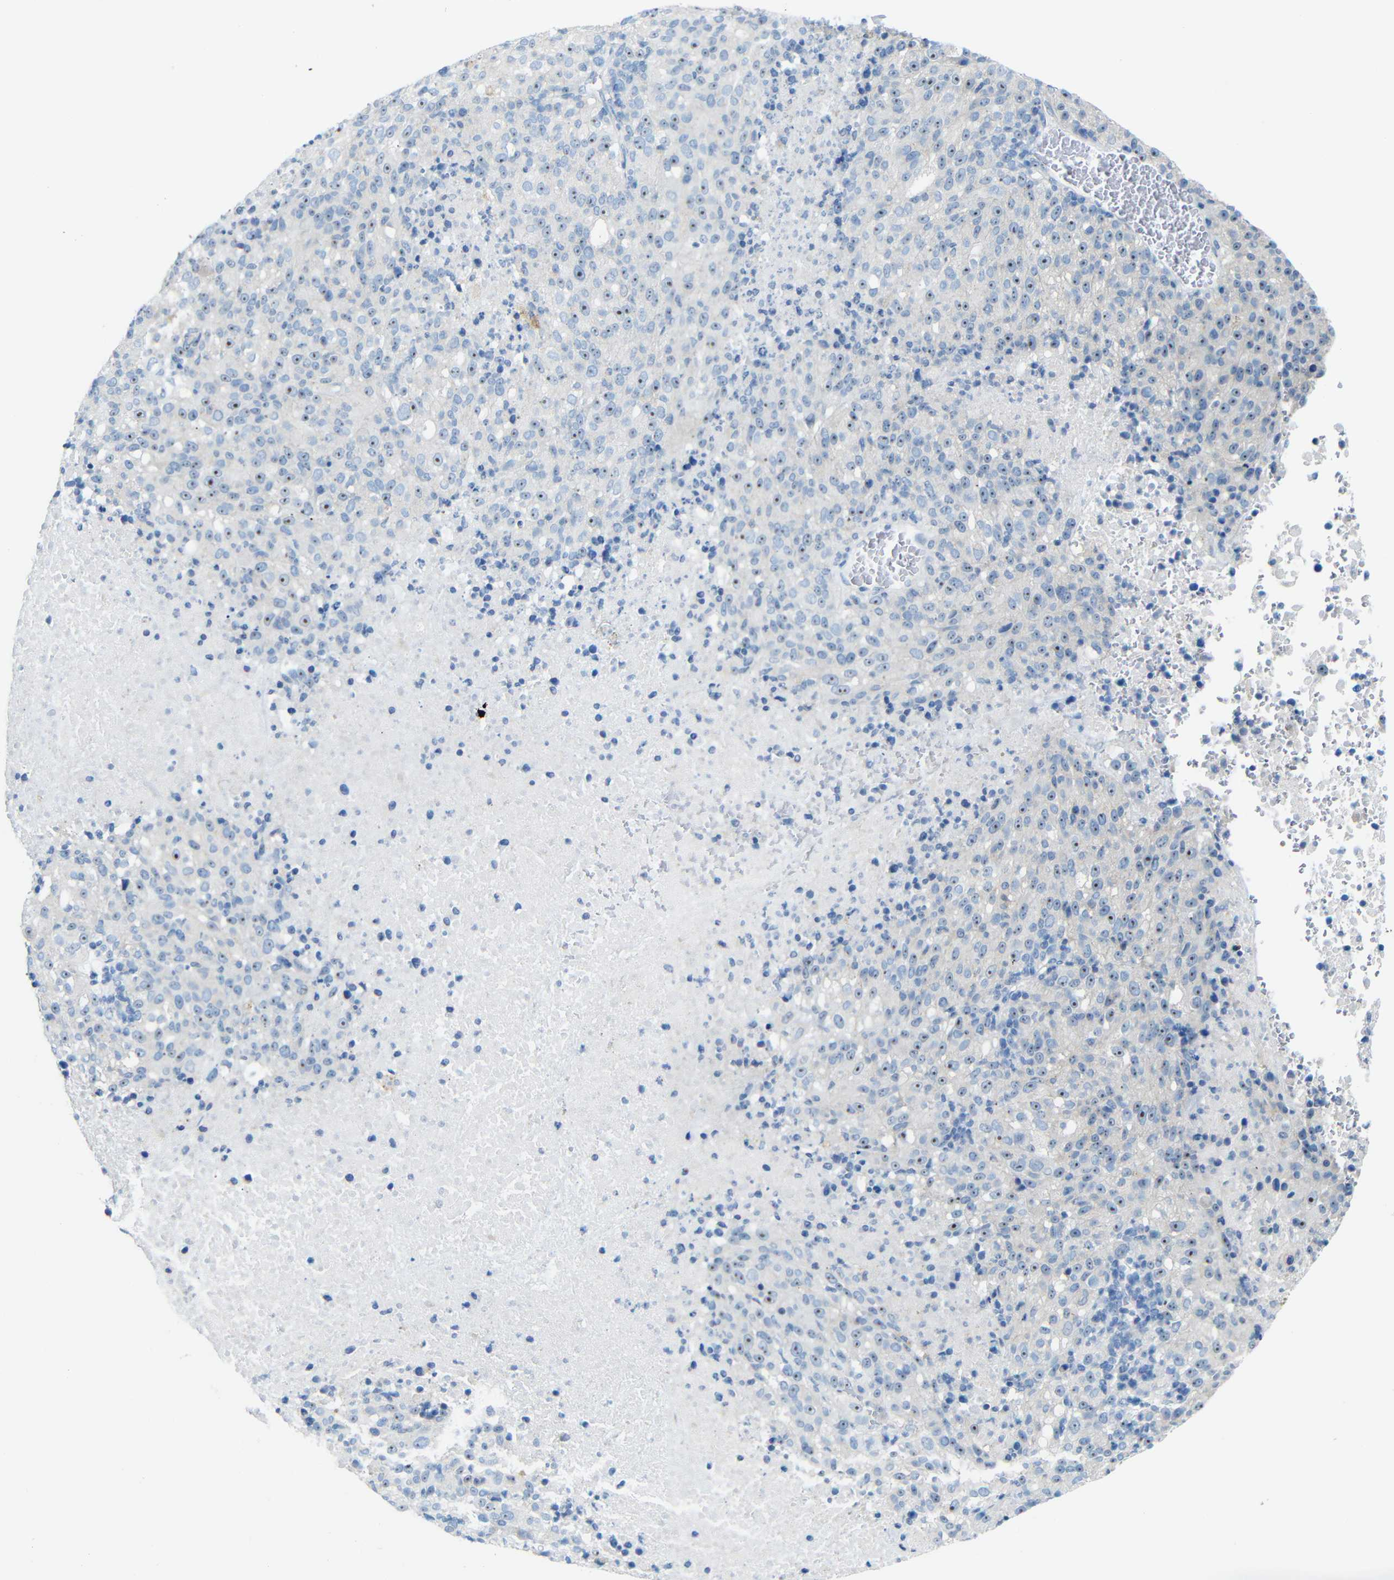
{"staining": {"intensity": "moderate", "quantity": "25%-75%", "location": "nuclear"}, "tissue": "melanoma", "cell_type": "Tumor cells", "image_type": "cancer", "snomed": [{"axis": "morphology", "description": "Malignant melanoma, Metastatic site"}, {"axis": "topography", "description": "Cerebral cortex"}], "caption": "Malignant melanoma (metastatic site) tissue reveals moderate nuclear positivity in approximately 25%-75% of tumor cells (brown staining indicates protein expression, while blue staining denotes nuclei).", "gene": "C1orf210", "patient": {"sex": "female", "age": 52}}